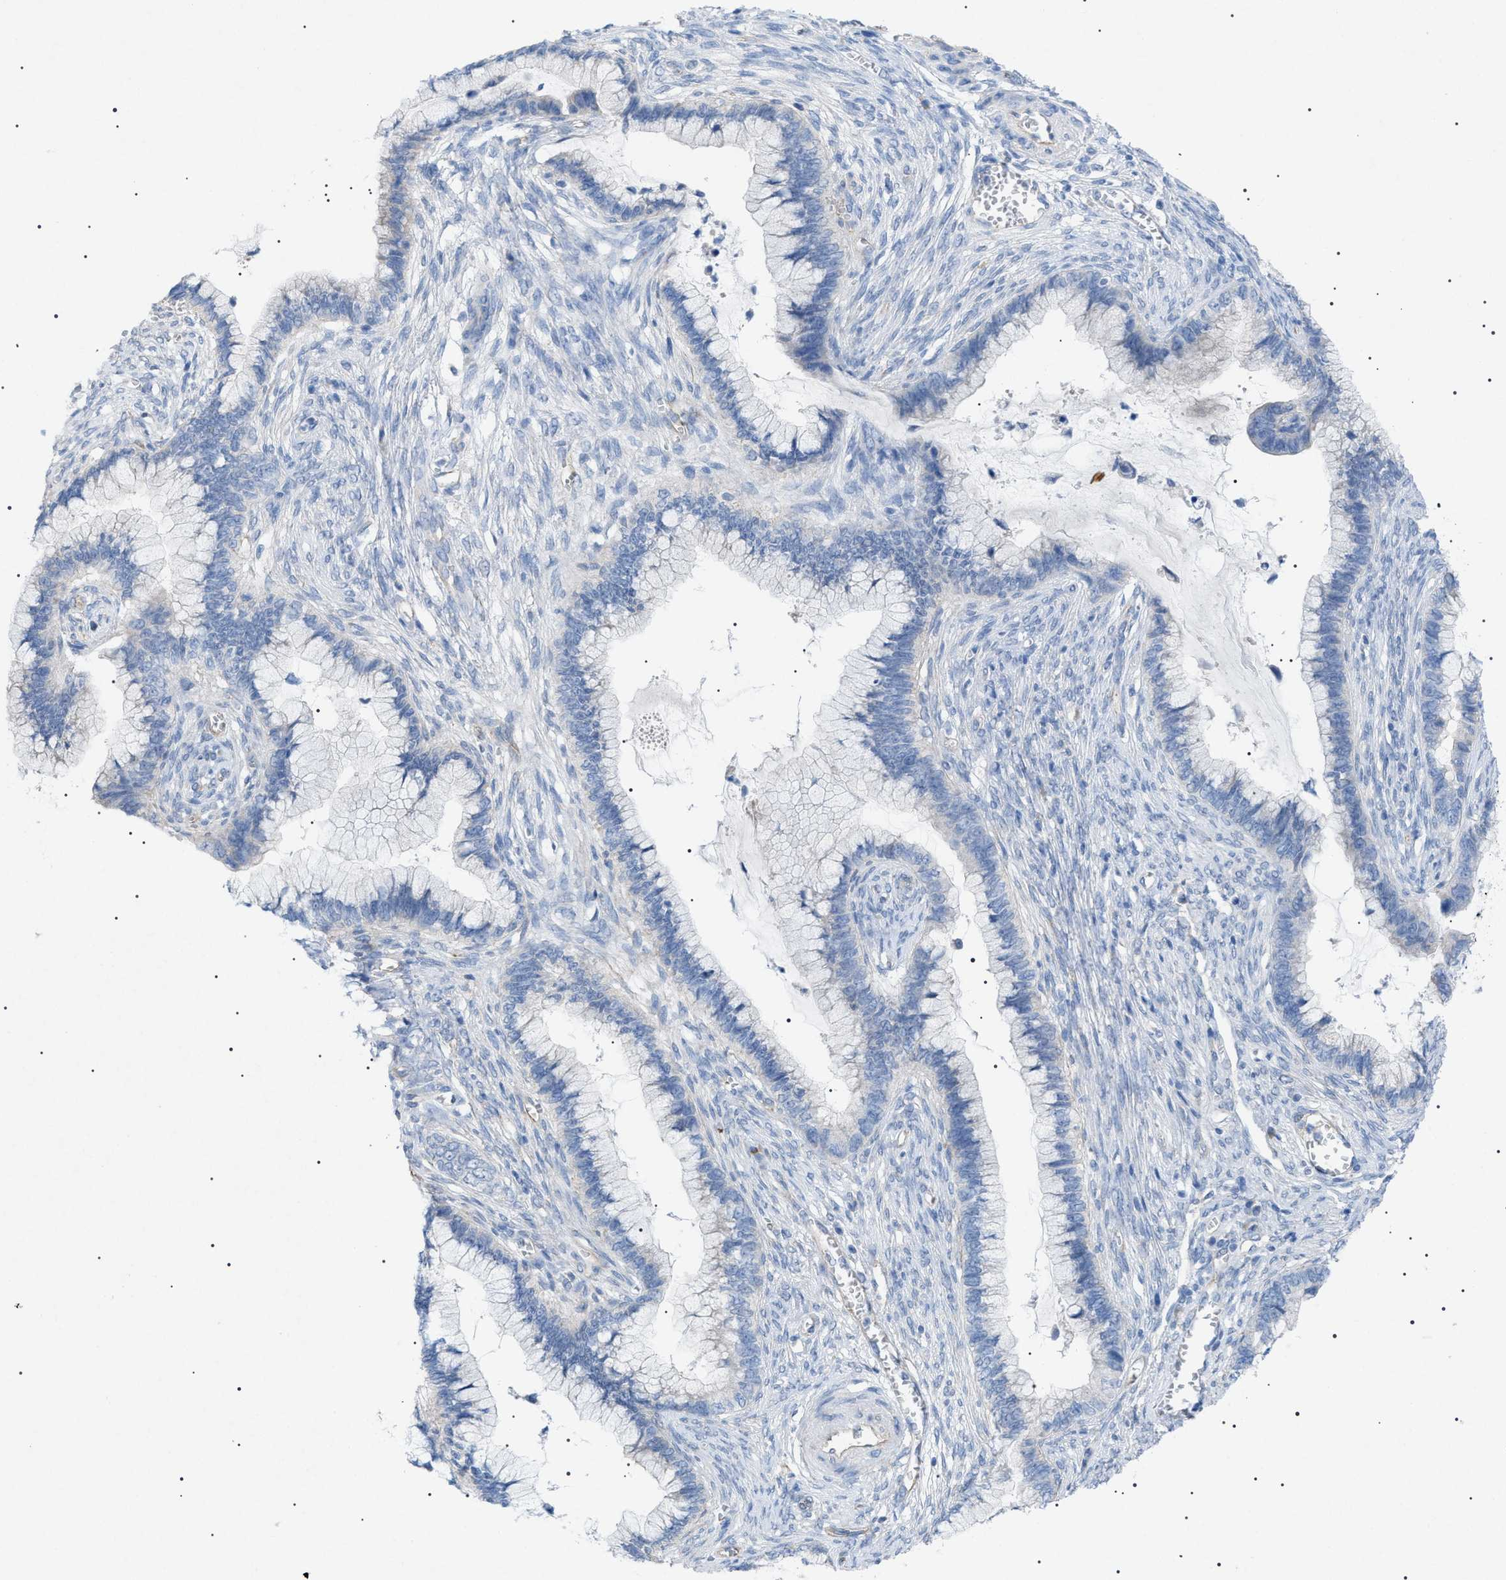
{"staining": {"intensity": "negative", "quantity": "none", "location": "none"}, "tissue": "cervical cancer", "cell_type": "Tumor cells", "image_type": "cancer", "snomed": [{"axis": "morphology", "description": "Adenocarcinoma, NOS"}, {"axis": "topography", "description": "Cervix"}], "caption": "An immunohistochemistry histopathology image of adenocarcinoma (cervical) is shown. There is no staining in tumor cells of adenocarcinoma (cervical).", "gene": "ADAMTS1", "patient": {"sex": "female", "age": 44}}